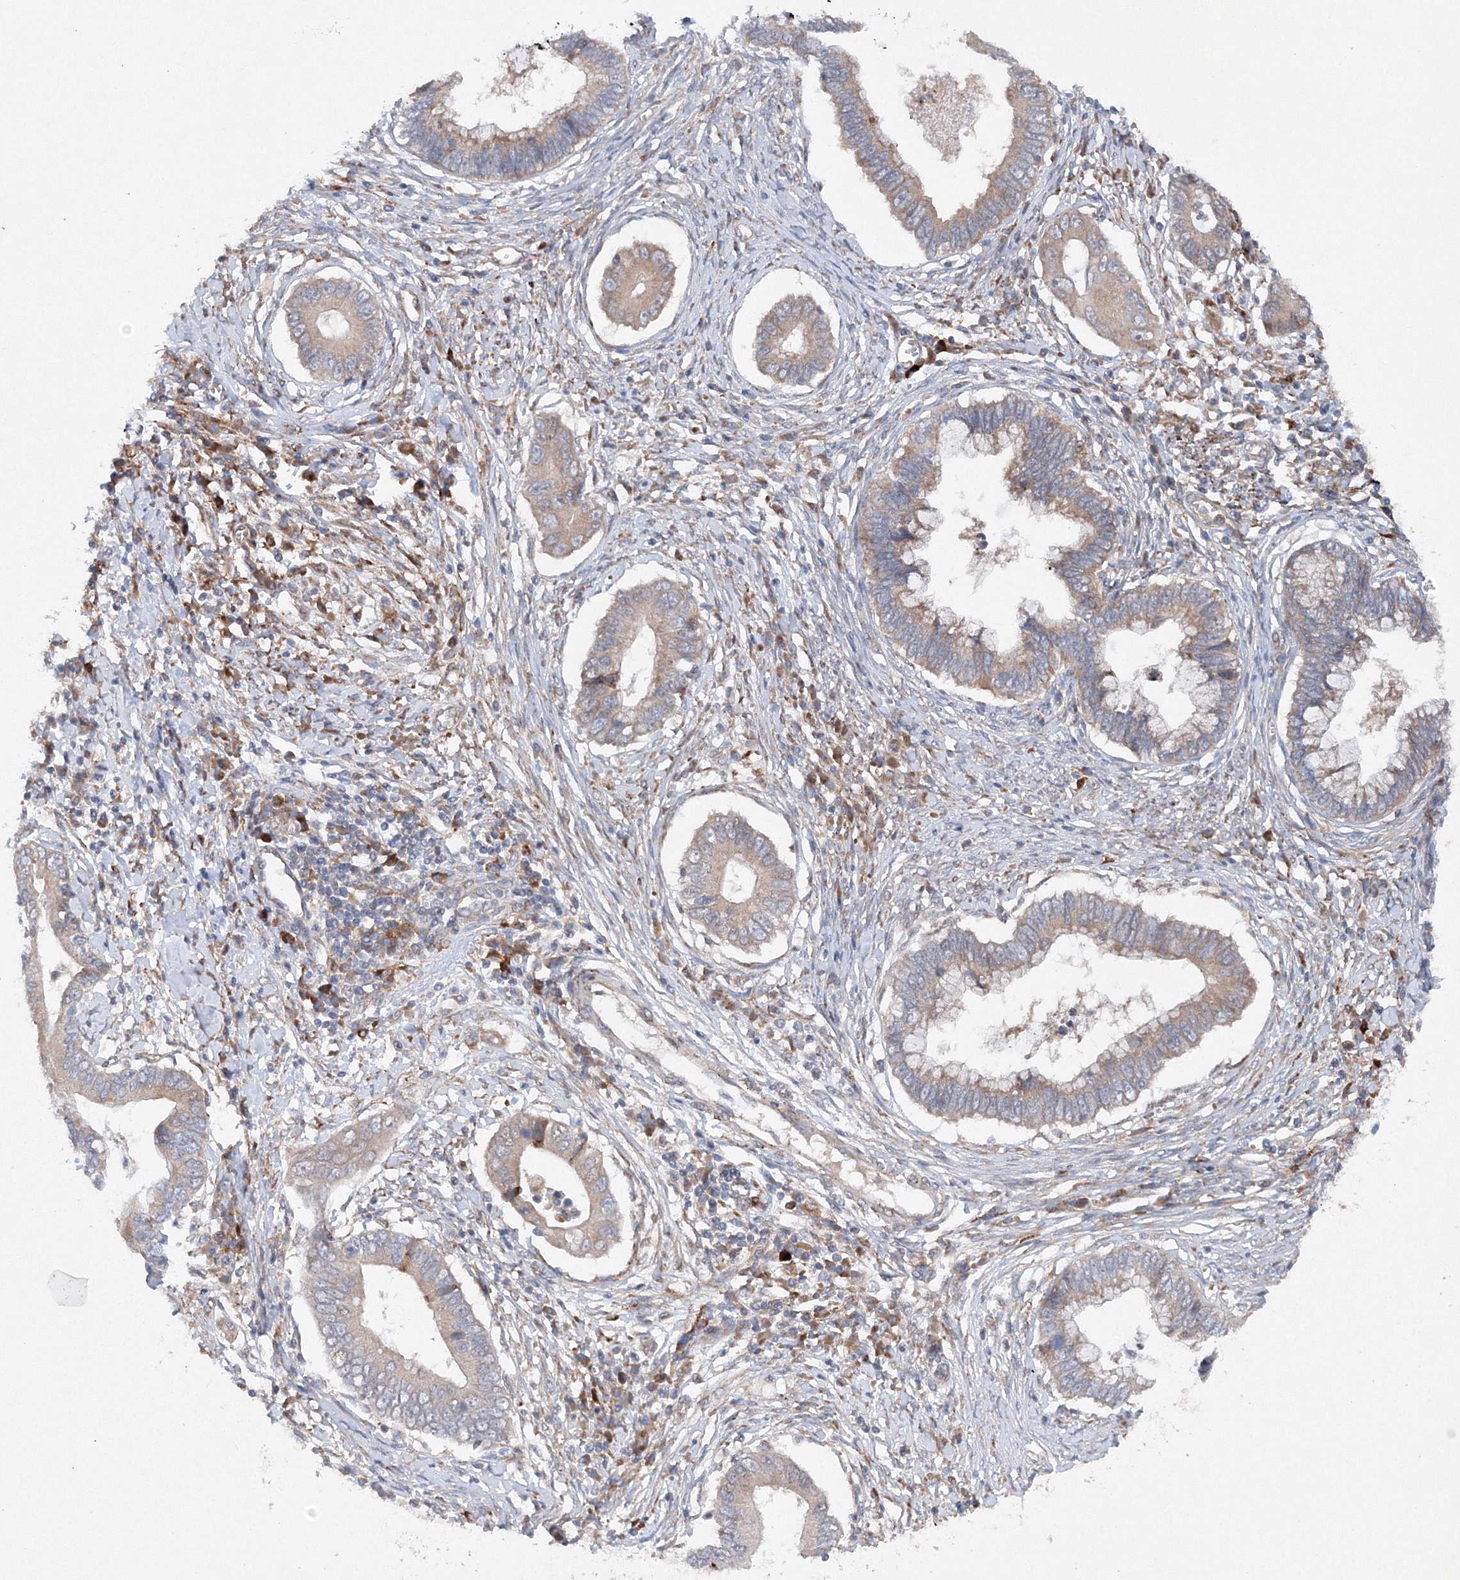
{"staining": {"intensity": "weak", "quantity": ">75%", "location": "cytoplasmic/membranous"}, "tissue": "cervical cancer", "cell_type": "Tumor cells", "image_type": "cancer", "snomed": [{"axis": "morphology", "description": "Adenocarcinoma, NOS"}, {"axis": "topography", "description": "Cervix"}], "caption": "Weak cytoplasmic/membranous protein staining is present in about >75% of tumor cells in cervical cancer. (IHC, brightfield microscopy, high magnification).", "gene": "SLC36A1", "patient": {"sex": "female", "age": 44}}